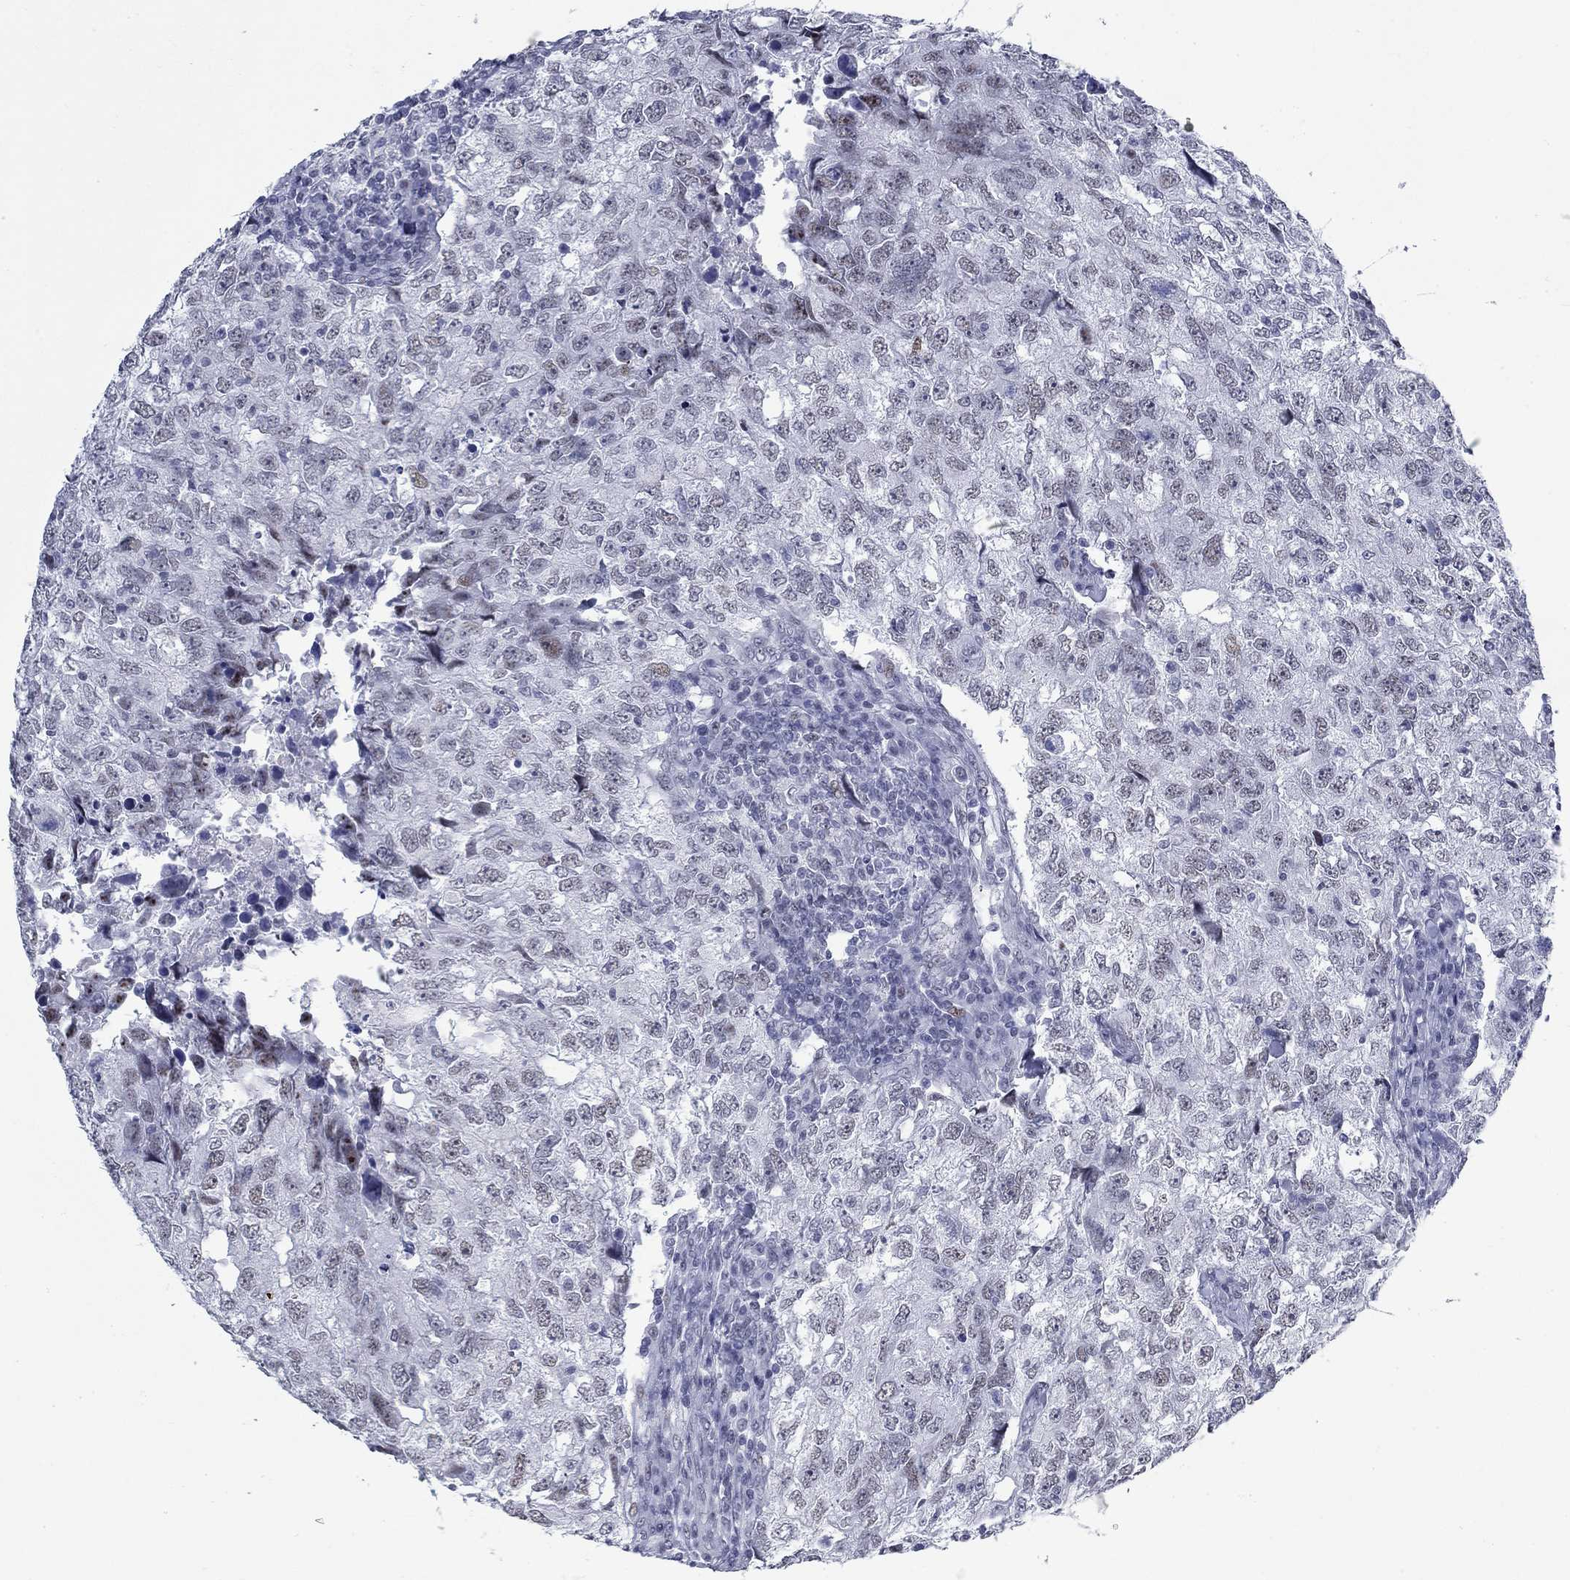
{"staining": {"intensity": "moderate", "quantity": "<25%", "location": "nuclear"}, "tissue": "breast cancer", "cell_type": "Tumor cells", "image_type": "cancer", "snomed": [{"axis": "morphology", "description": "Duct carcinoma"}, {"axis": "topography", "description": "Breast"}], "caption": "Approximately <25% of tumor cells in breast cancer display moderate nuclear protein staining as visualized by brown immunohistochemical staining.", "gene": "ASF1B", "patient": {"sex": "female", "age": 30}}